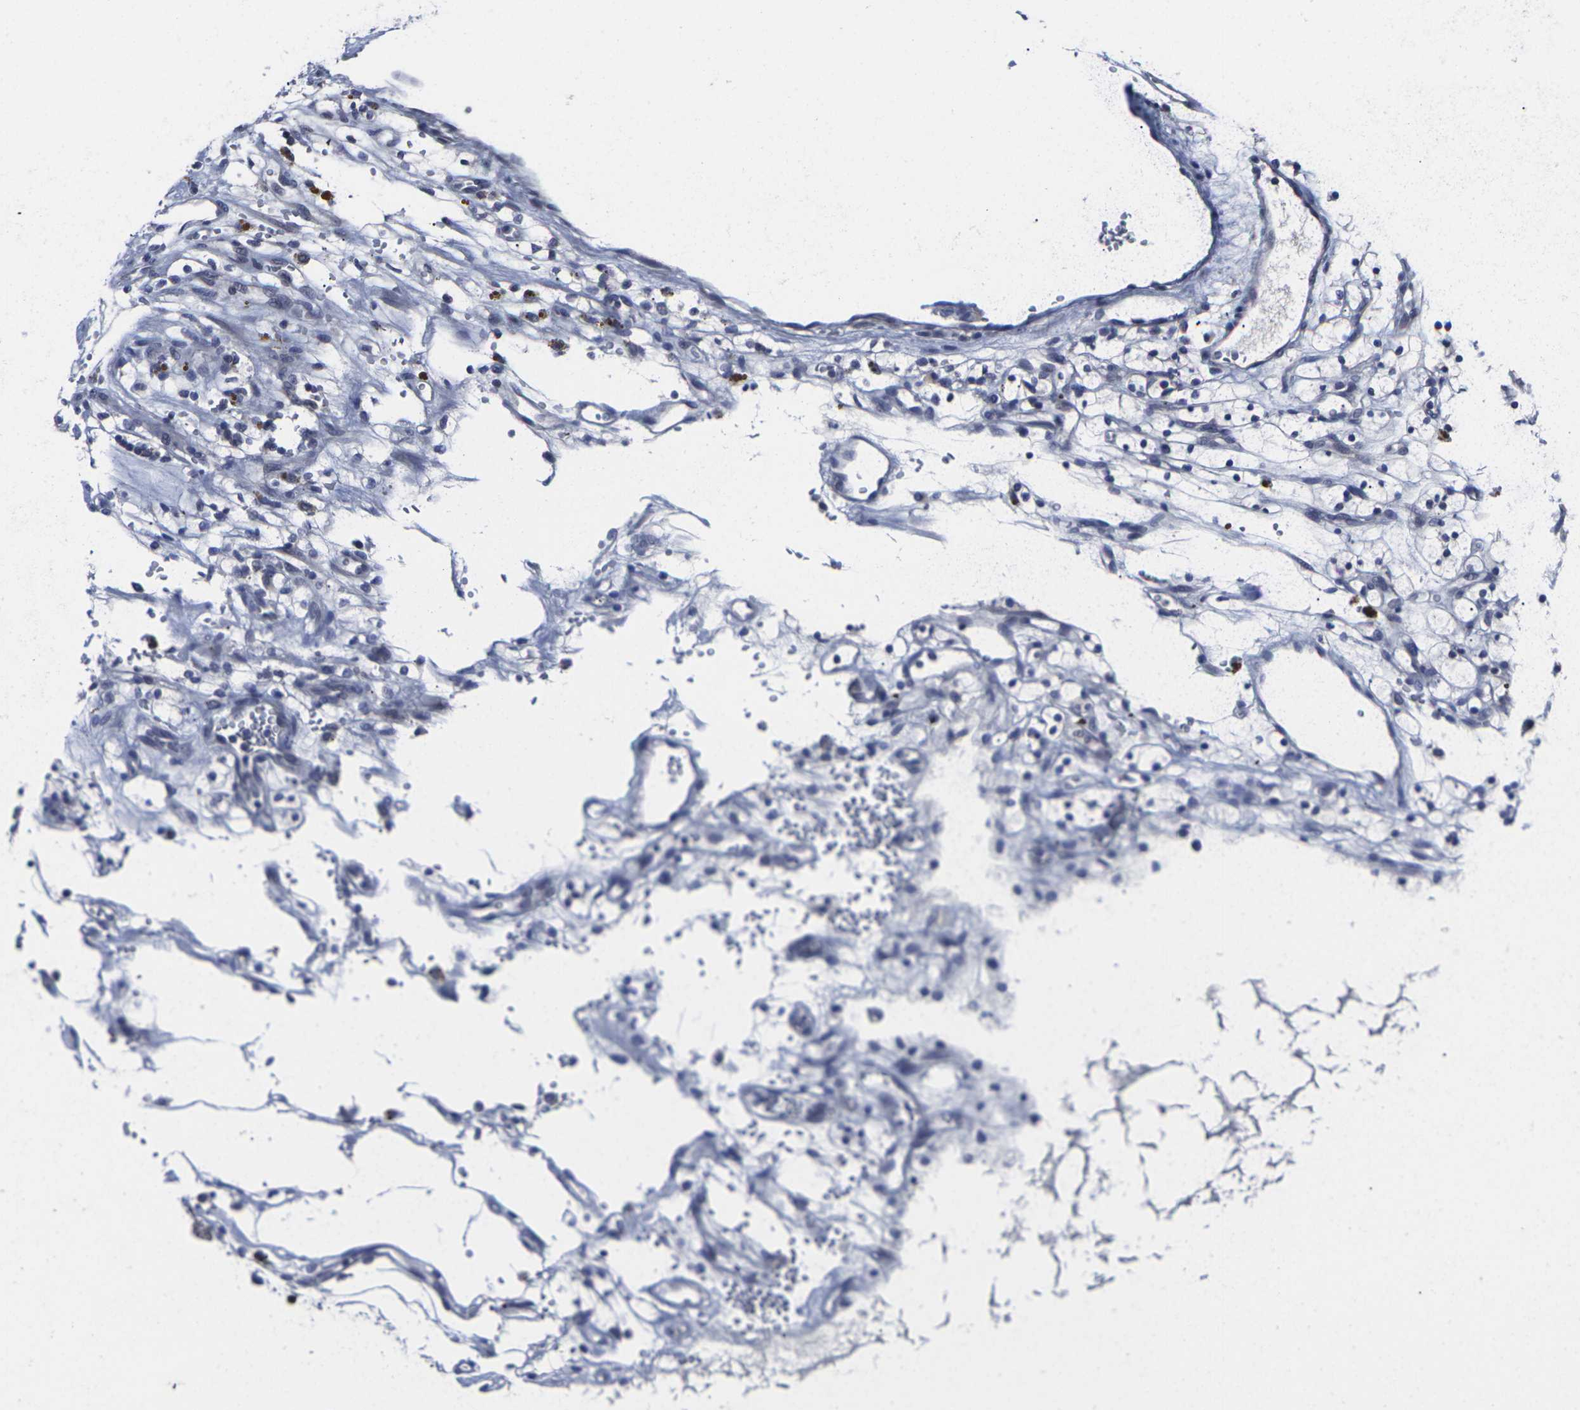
{"staining": {"intensity": "negative", "quantity": "none", "location": "none"}, "tissue": "renal cancer", "cell_type": "Tumor cells", "image_type": "cancer", "snomed": [{"axis": "morphology", "description": "Adenocarcinoma, NOS"}, {"axis": "topography", "description": "Kidney"}], "caption": "High magnification brightfield microscopy of adenocarcinoma (renal) stained with DAB (brown) and counterstained with hematoxylin (blue): tumor cells show no significant staining.", "gene": "MSANTD4", "patient": {"sex": "female", "age": 57}}